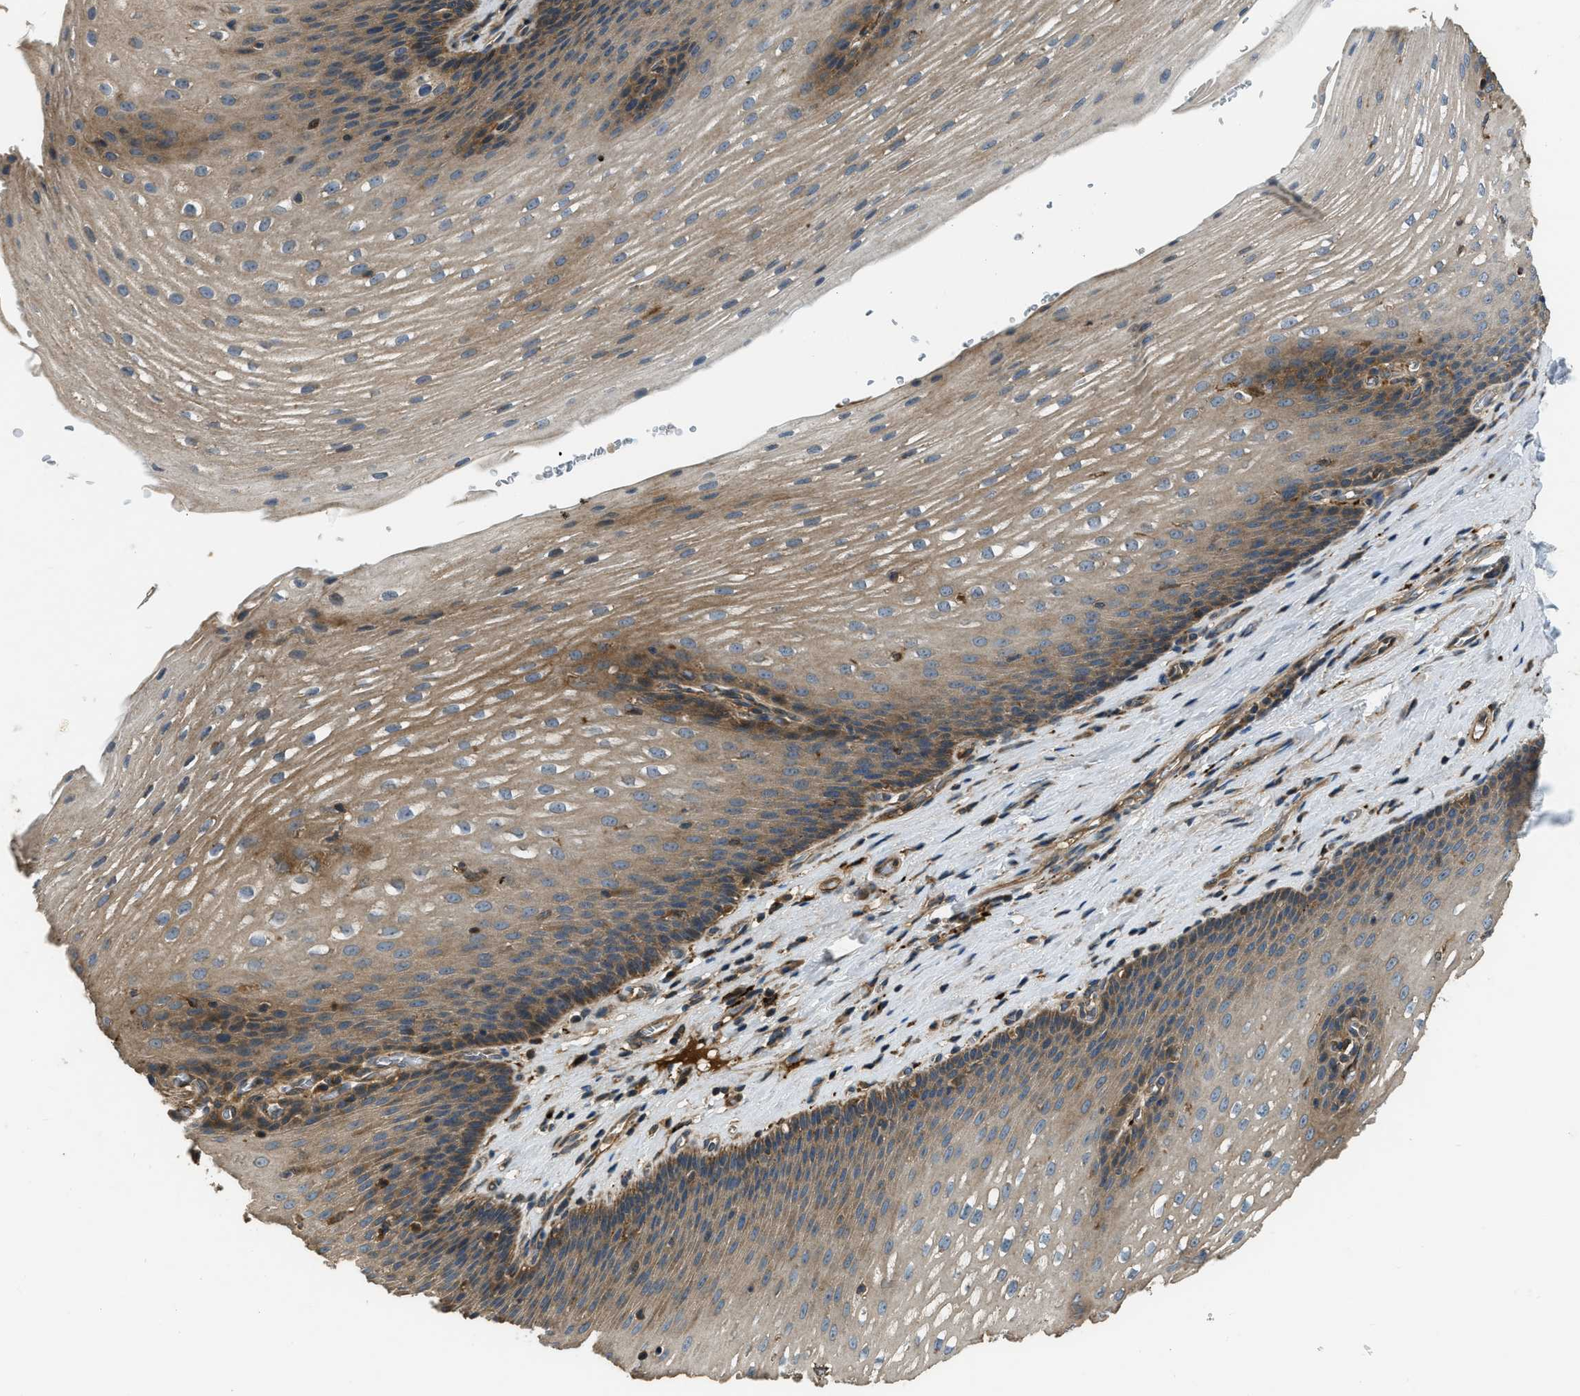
{"staining": {"intensity": "moderate", "quantity": "25%-75%", "location": "cytoplasmic/membranous"}, "tissue": "esophagus", "cell_type": "Squamous epithelial cells", "image_type": "normal", "snomed": [{"axis": "morphology", "description": "Normal tissue, NOS"}, {"axis": "topography", "description": "Esophagus"}], "caption": "Normal esophagus reveals moderate cytoplasmic/membranous positivity in approximately 25%-75% of squamous epithelial cells, visualized by immunohistochemistry.", "gene": "GGH", "patient": {"sex": "male", "age": 48}}